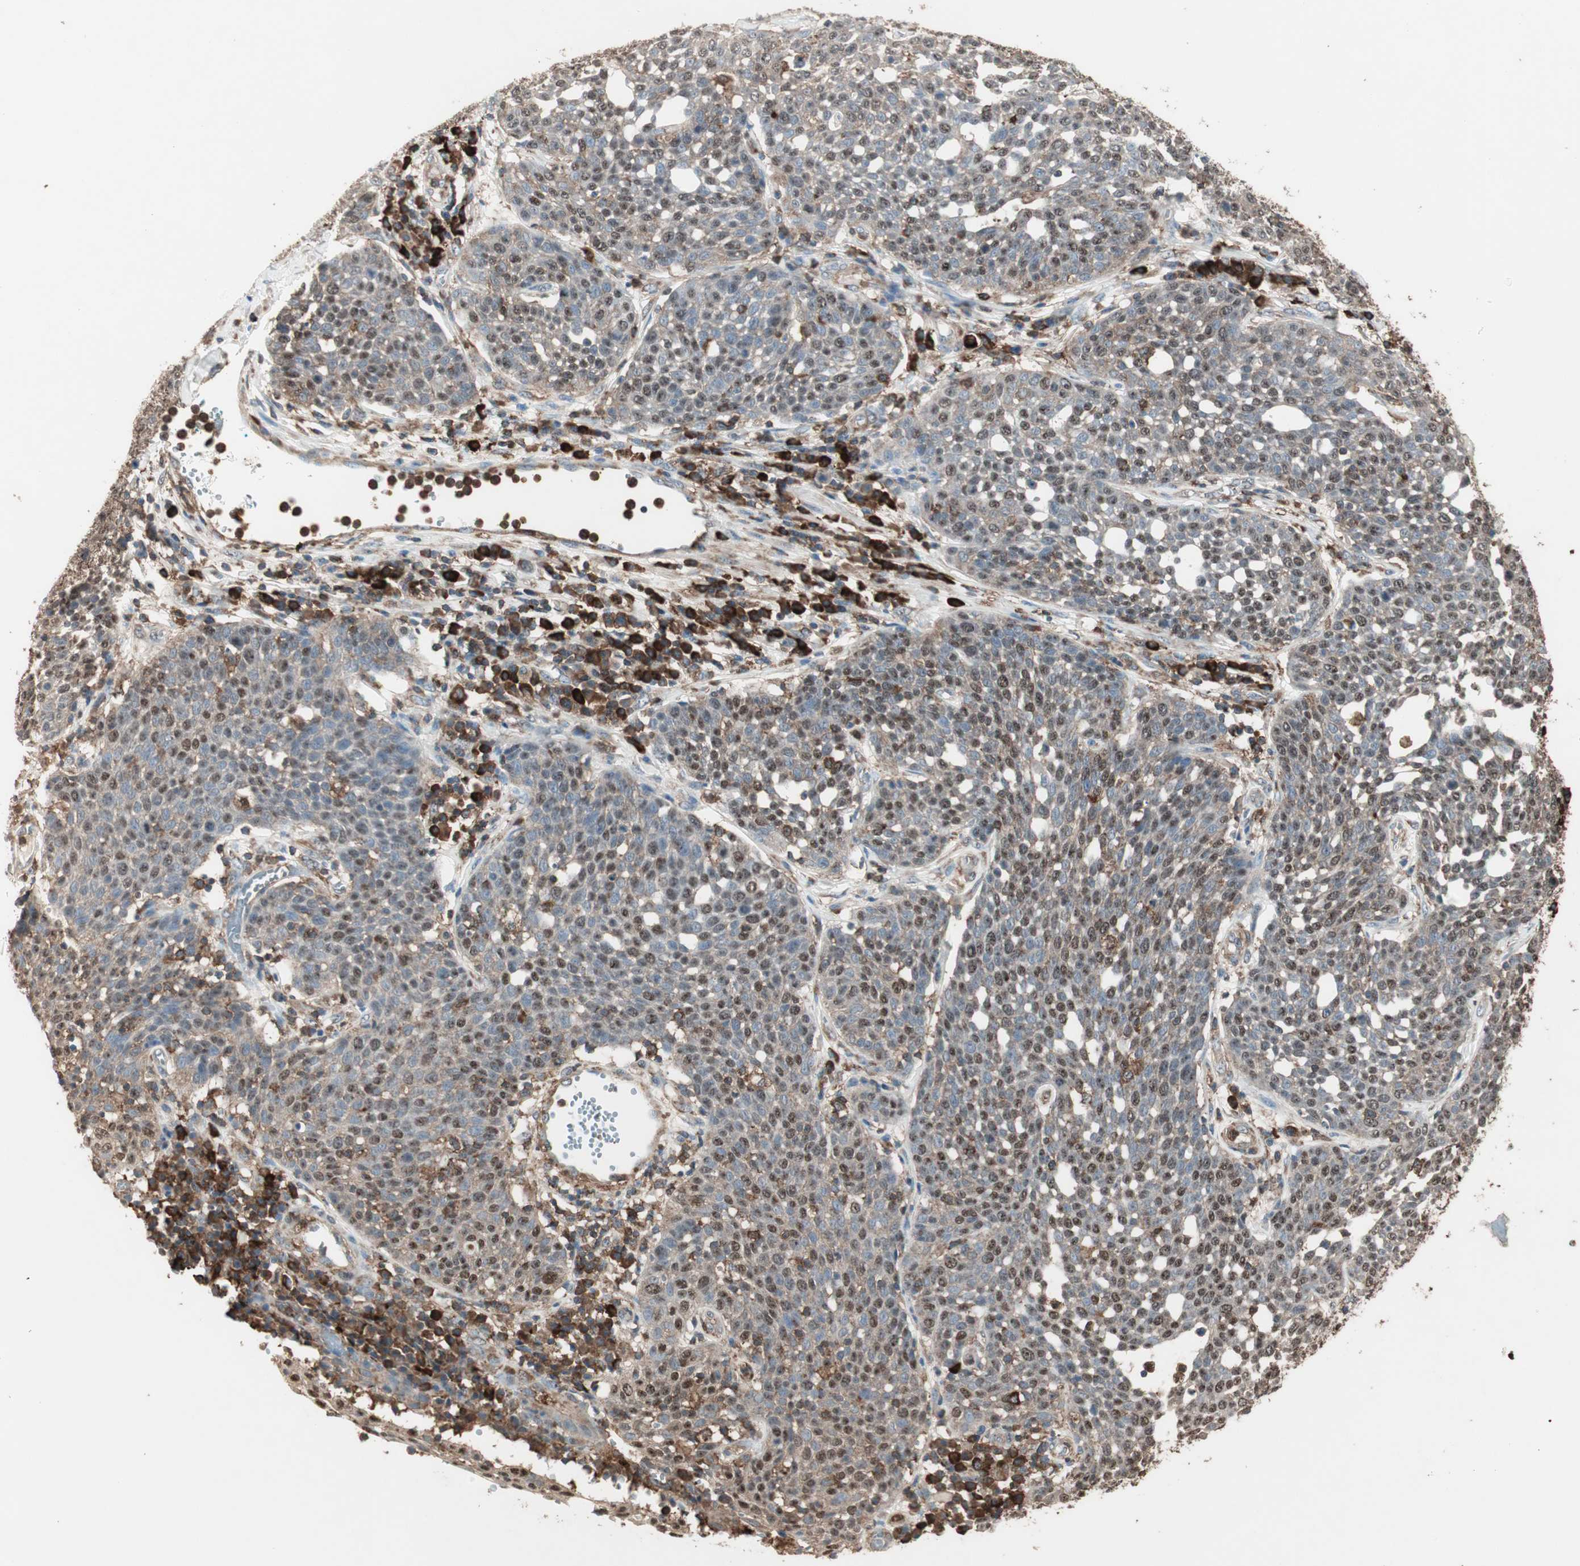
{"staining": {"intensity": "moderate", "quantity": ">75%", "location": "cytoplasmic/membranous,nuclear"}, "tissue": "cervical cancer", "cell_type": "Tumor cells", "image_type": "cancer", "snomed": [{"axis": "morphology", "description": "Squamous cell carcinoma, NOS"}, {"axis": "topography", "description": "Cervix"}], "caption": "Cervical cancer tissue reveals moderate cytoplasmic/membranous and nuclear staining in approximately >75% of tumor cells", "gene": "MMP3", "patient": {"sex": "female", "age": 34}}